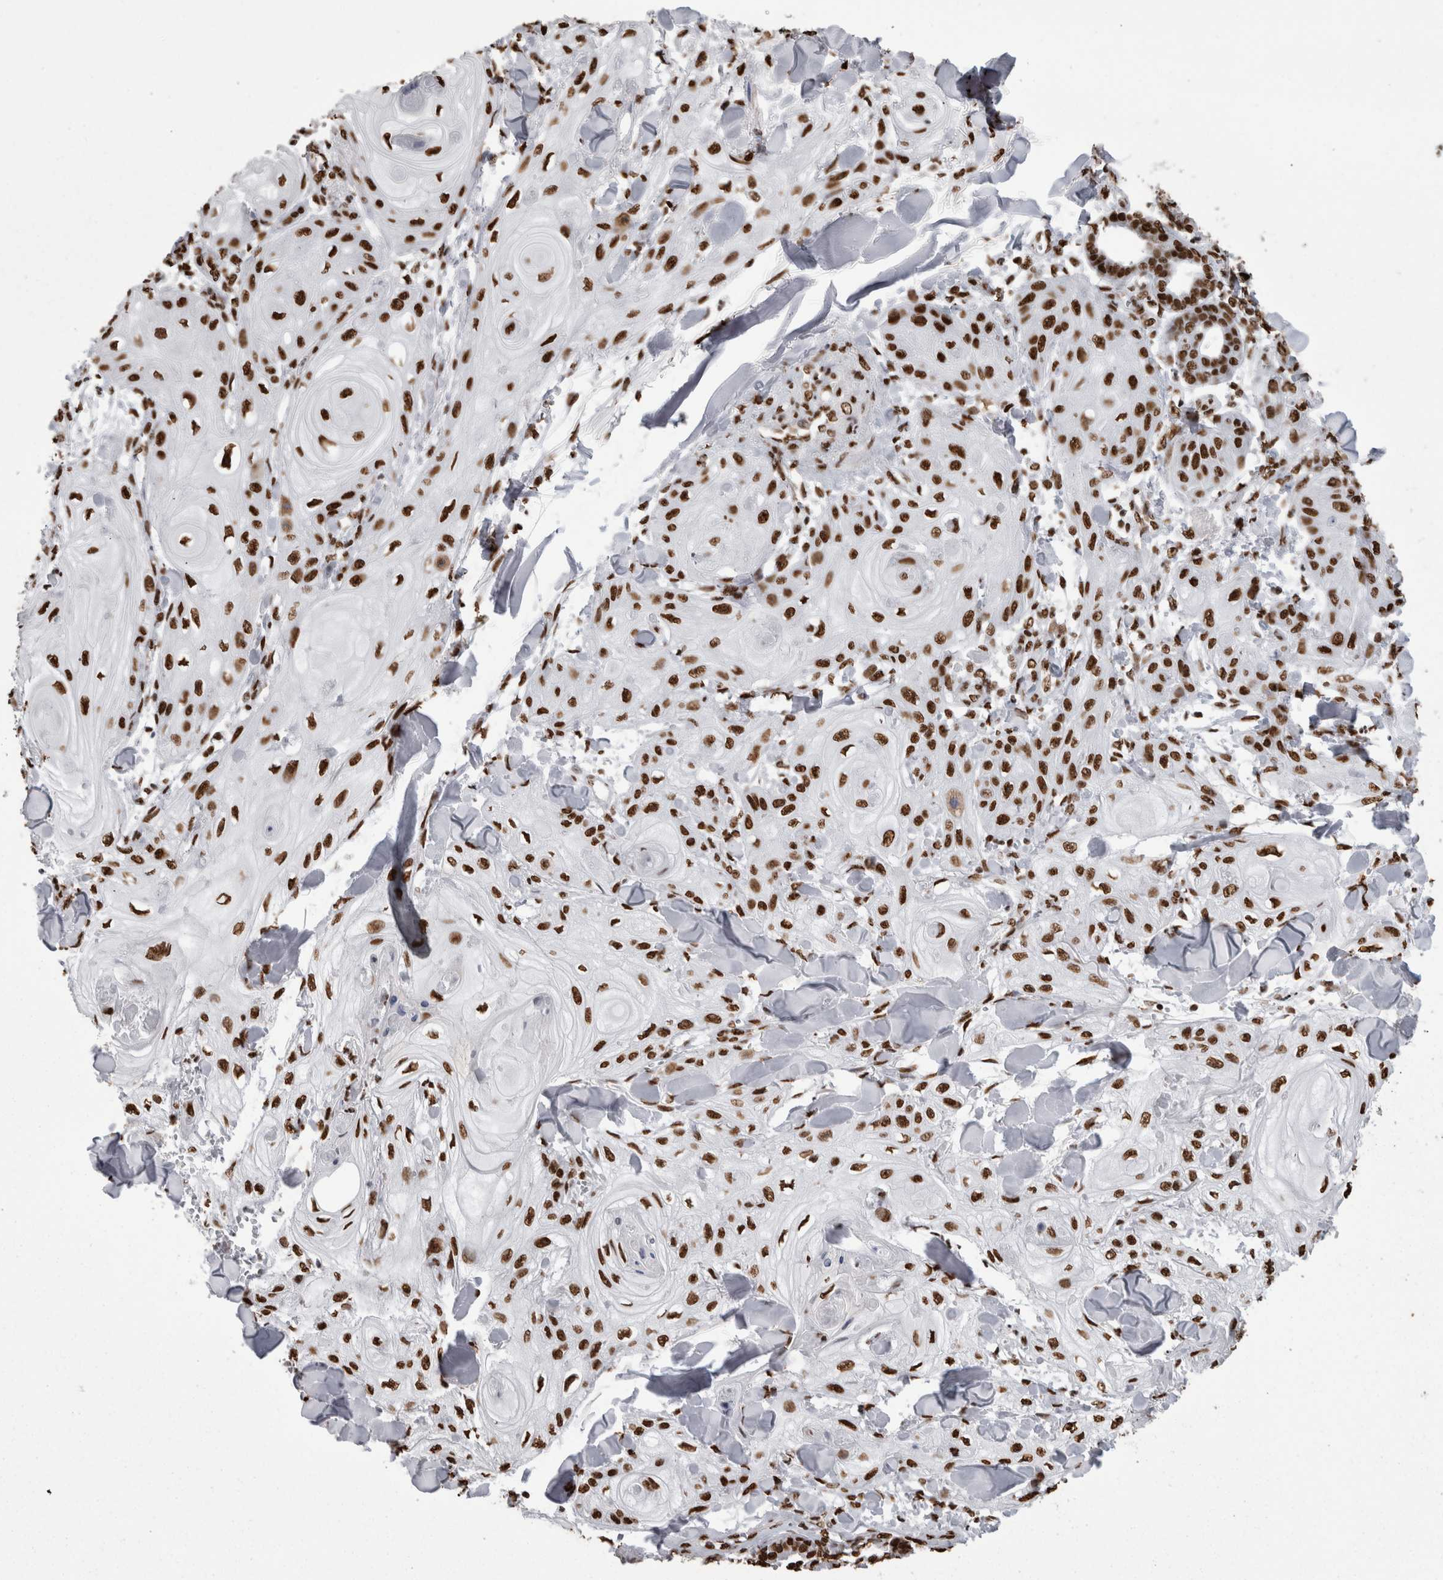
{"staining": {"intensity": "strong", "quantity": ">75%", "location": "nuclear"}, "tissue": "skin cancer", "cell_type": "Tumor cells", "image_type": "cancer", "snomed": [{"axis": "morphology", "description": "Squamous cell carcinoma, NOS"}, {"axis": "topography", "description": "Skin"}], "caption": "Skin cancer (squamous cell carcinoma) was stained to show a protein in brown. There is high levels of strong nuclear expression in approximately >75% of tumor cells.", "gene": "HNRNPM", "patient": {"sex": "male", "age": 74}}